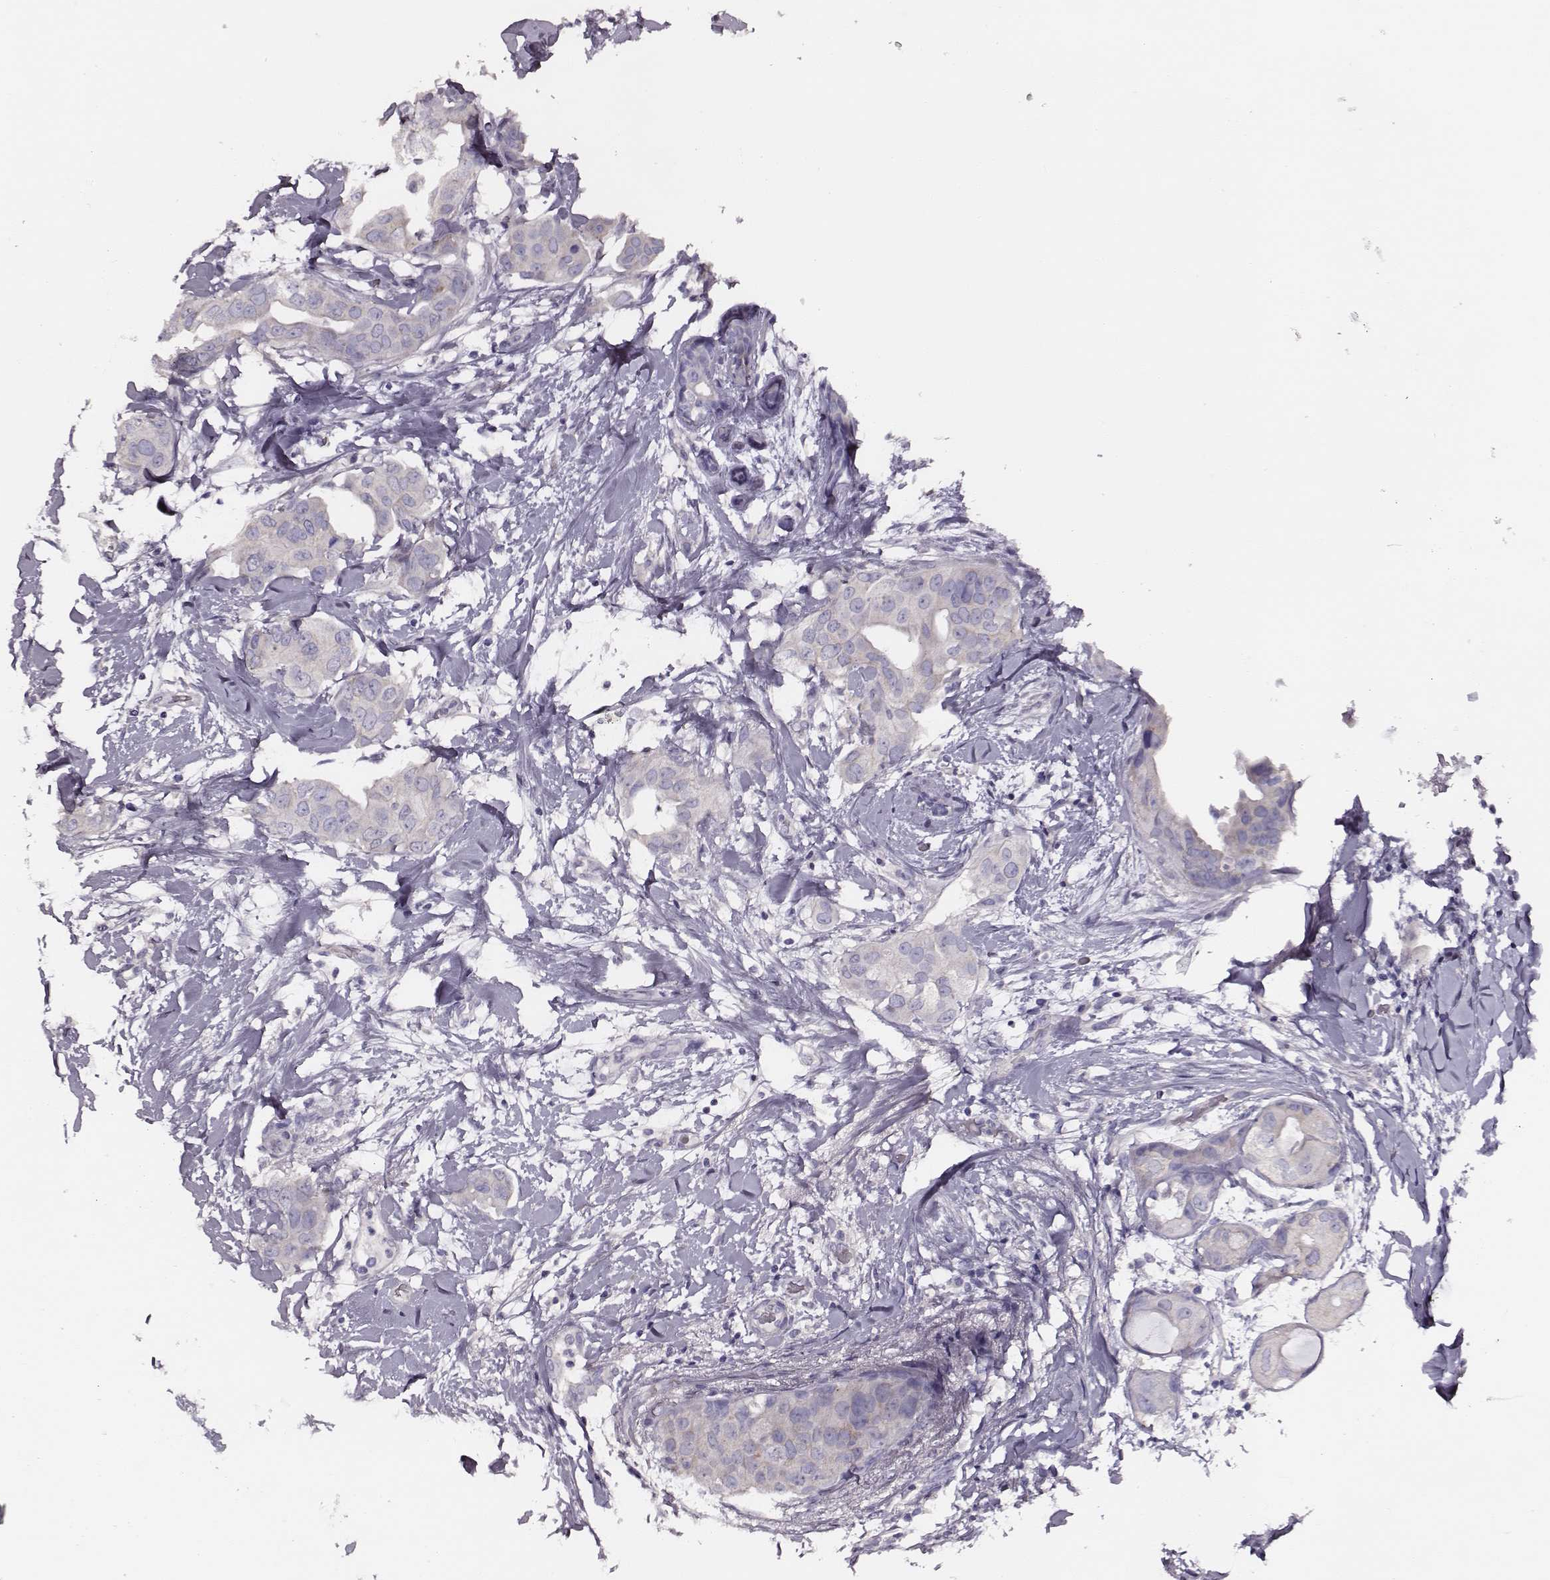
{"staining": {"intensity": "negative", "quantity": "none", "location": "none"}, "tissue": "breast cancer", "cell_type": "Tumor cells", "image_type": "cancer", "snomed": [{"axis": "morphology", "description": "Normal tissue, NOS"}, {"axis": "morphology", "description": "Duct carcinoma"}, {"axis": "topography", "description": "Breast"}], "caption": "Tumor cells show no significant protein staining in breast invasive ductal carcinoma.", "gene": "AADAT", "patient": {"sex": "female", "age": 40}}